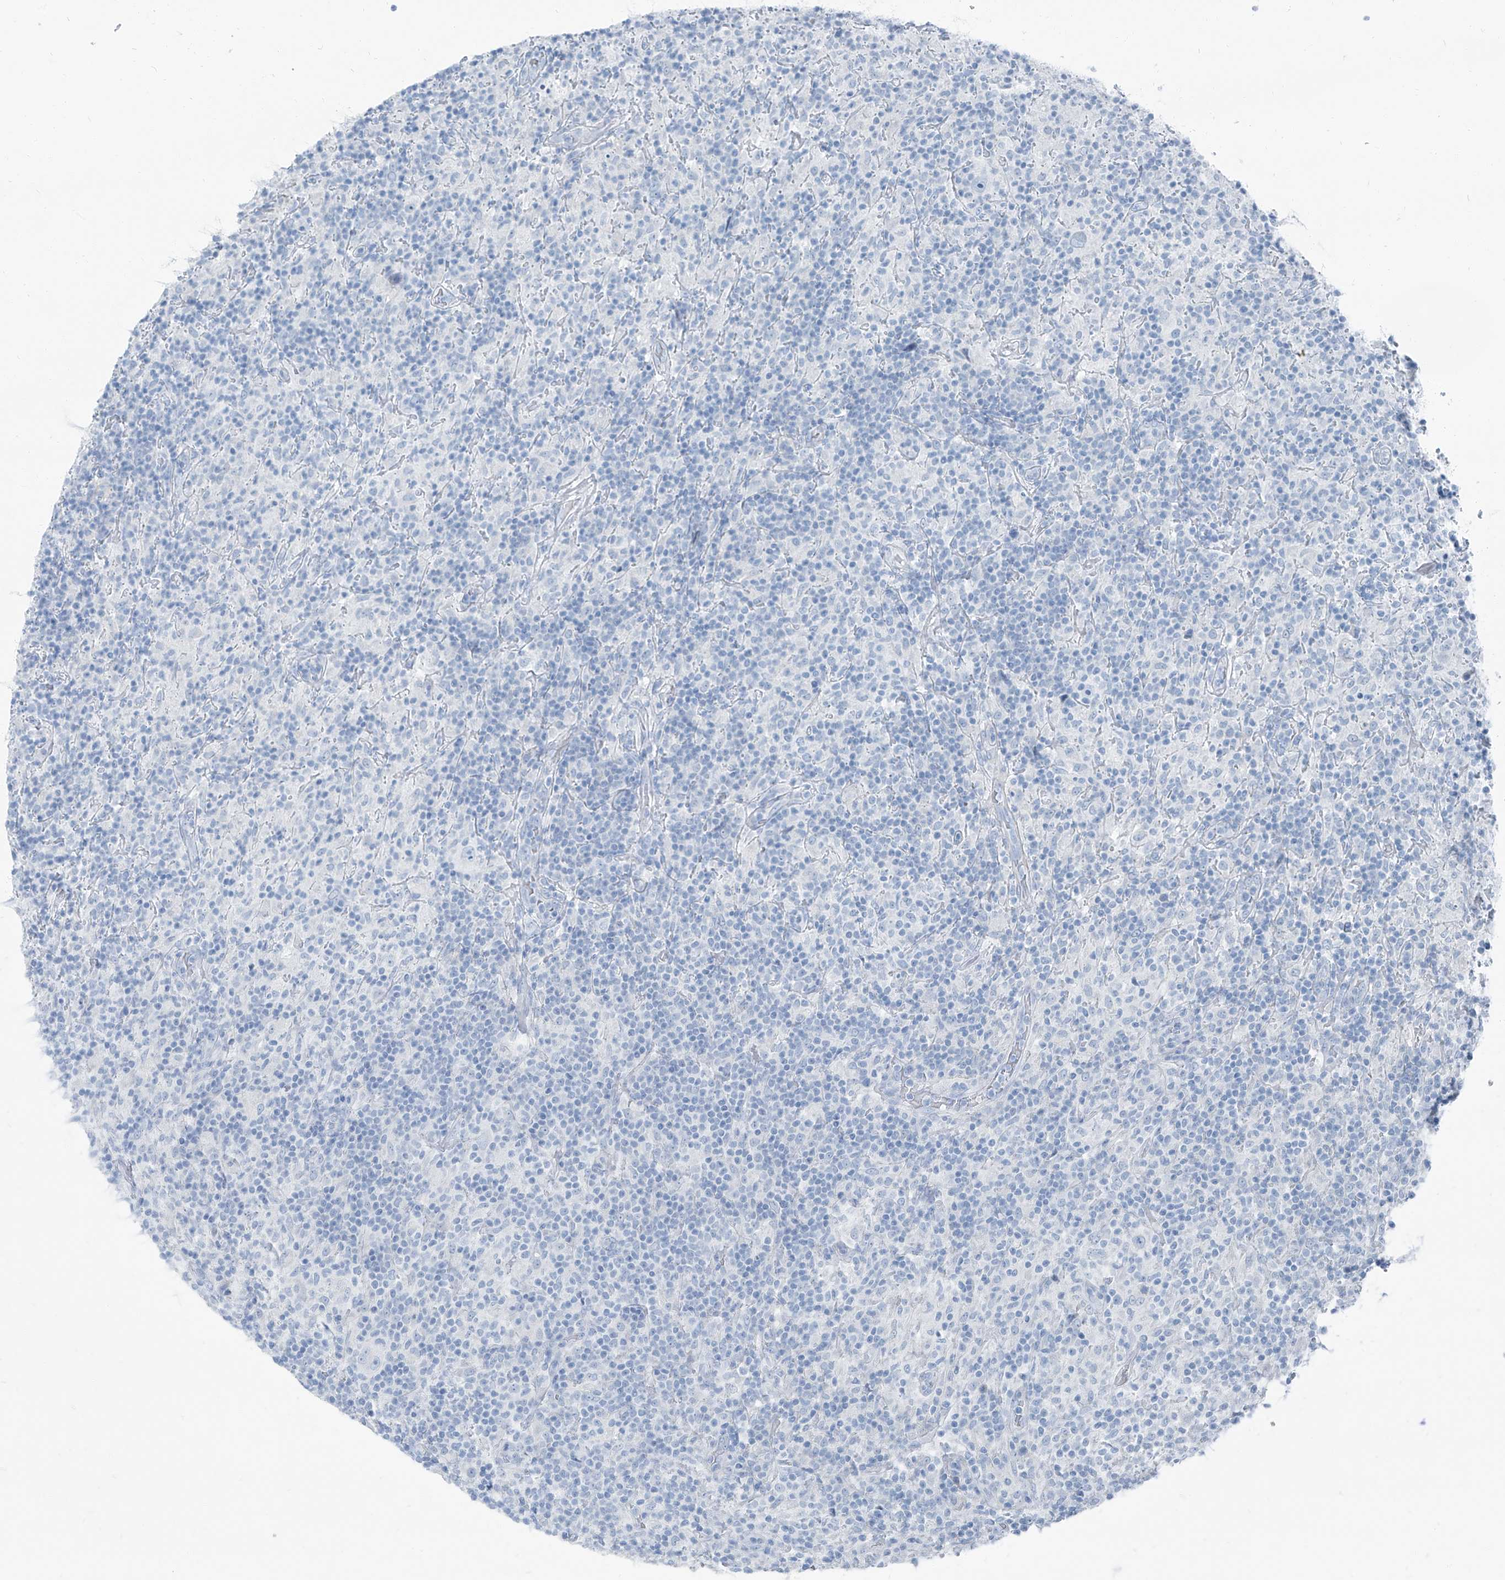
{"staining": {"intensity": "negative", "quantity": "none", "location": "none"}, "tissue": "lymphoma", "cell_type": "Tumor cells", "image_type": "cancer", "snomed": [{"axis": "morphology", "description": "Hodgkin's disease, NOS"}, {"axis": "topography", "description": "Lymph node"}], "caption": "Tumor cells show no significant protein positivity in Hodgkin's disease.", "gene": "RGN", "patient": {"sex": "male", "age": 70}}